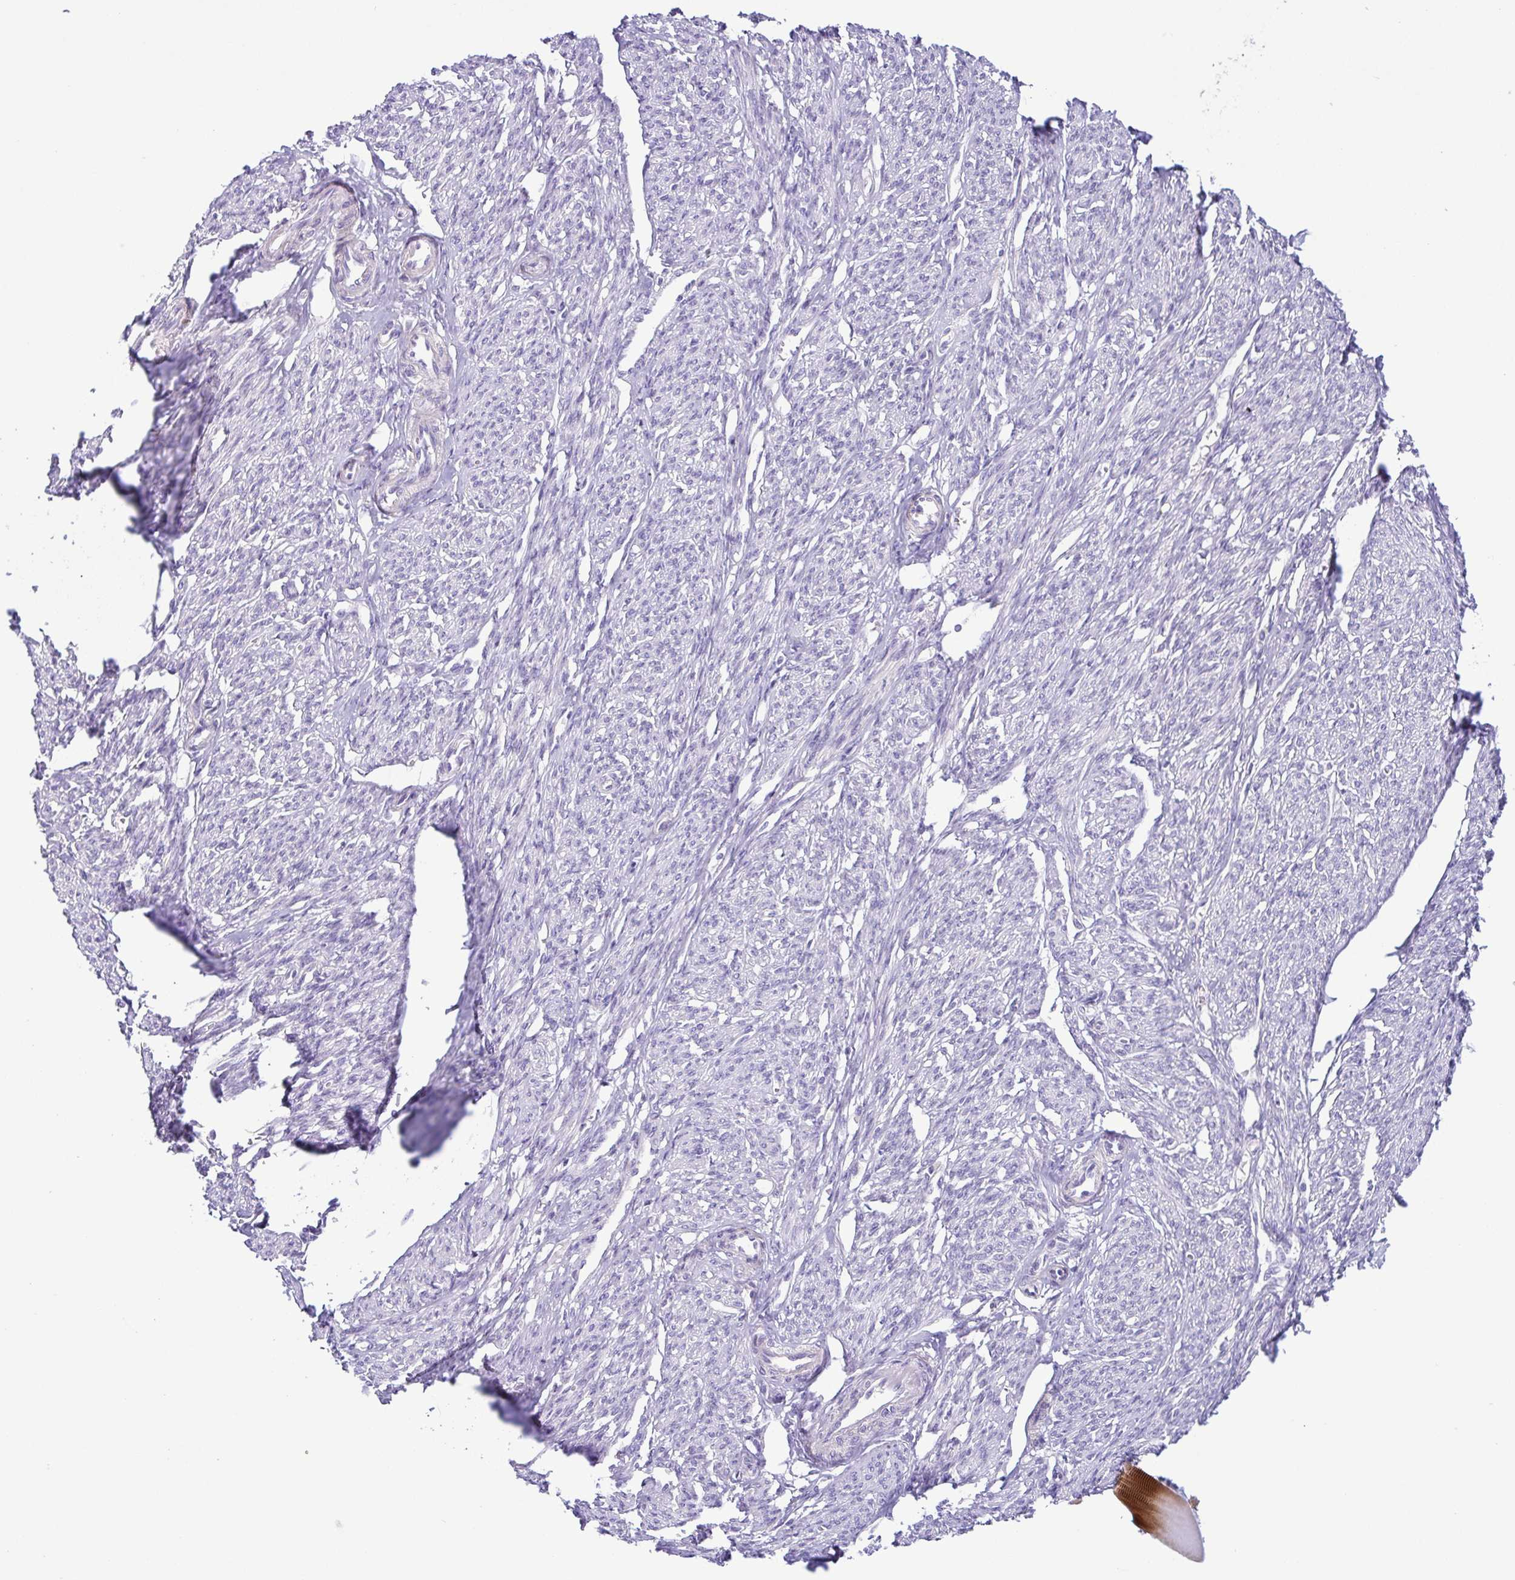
{"staining": {"intensity": "weak", "quantity": "25%-75%", "location": "cytoplasmic/membranous"}, "tissue": "smooth muscle", "cell_type": "Smooth muscle cells", "image_type": "normal", "snomed": [{"axis": "morphology", "description": "Normal tissue, NOS"}, {"axis": "topography", "description": "Smooth muscle"}], "caption": "This image demonstrates immunohistochemistry (IHC) staining of benign smooth muscle, with low weak cytoplasmic/membranous positivity in about 25%-75% of smooth muscle cells.", "gene": "TERT", "patient": {"sex": "female", "age": 65}}